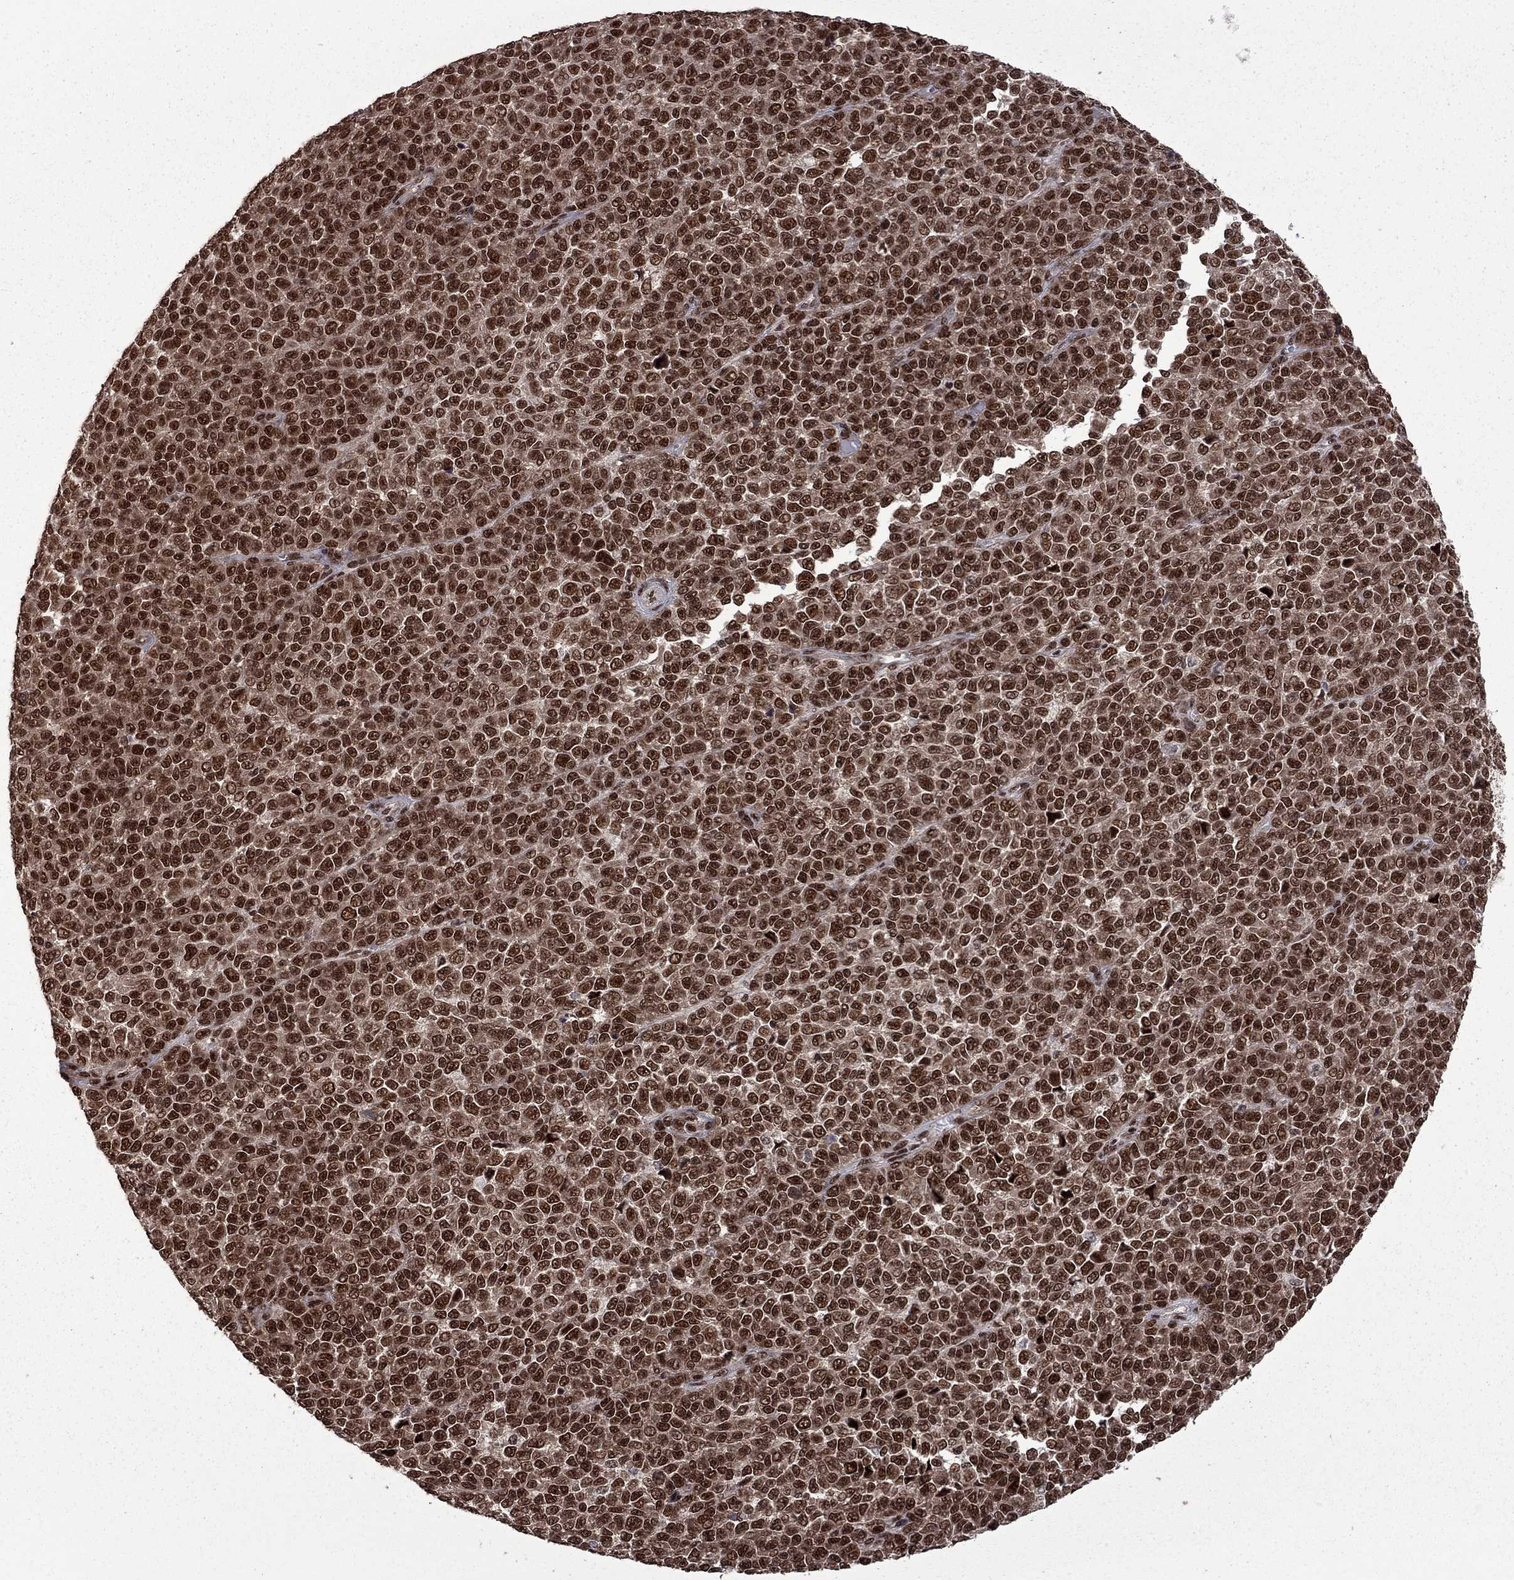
{"staining": {"intensity": "strong", "quantity": ">75%", "location": "nuclear"}, "tissue": "melanoma", "cell_type": "Tumor cells", "image_type": "cancer", "snomed": [{"axis": "morphology", "description": "Malignant melanoma, NOS"}, {"axis": "topography", "description": "Skin"}], "caption": "This is a micrograph of immunohistochemistry (IHC) staining of melanoma, which shows strong expression in the nuclear of tumor cells.", "gene": "MED25", "patient": {"sex": "female", "age": 95}}